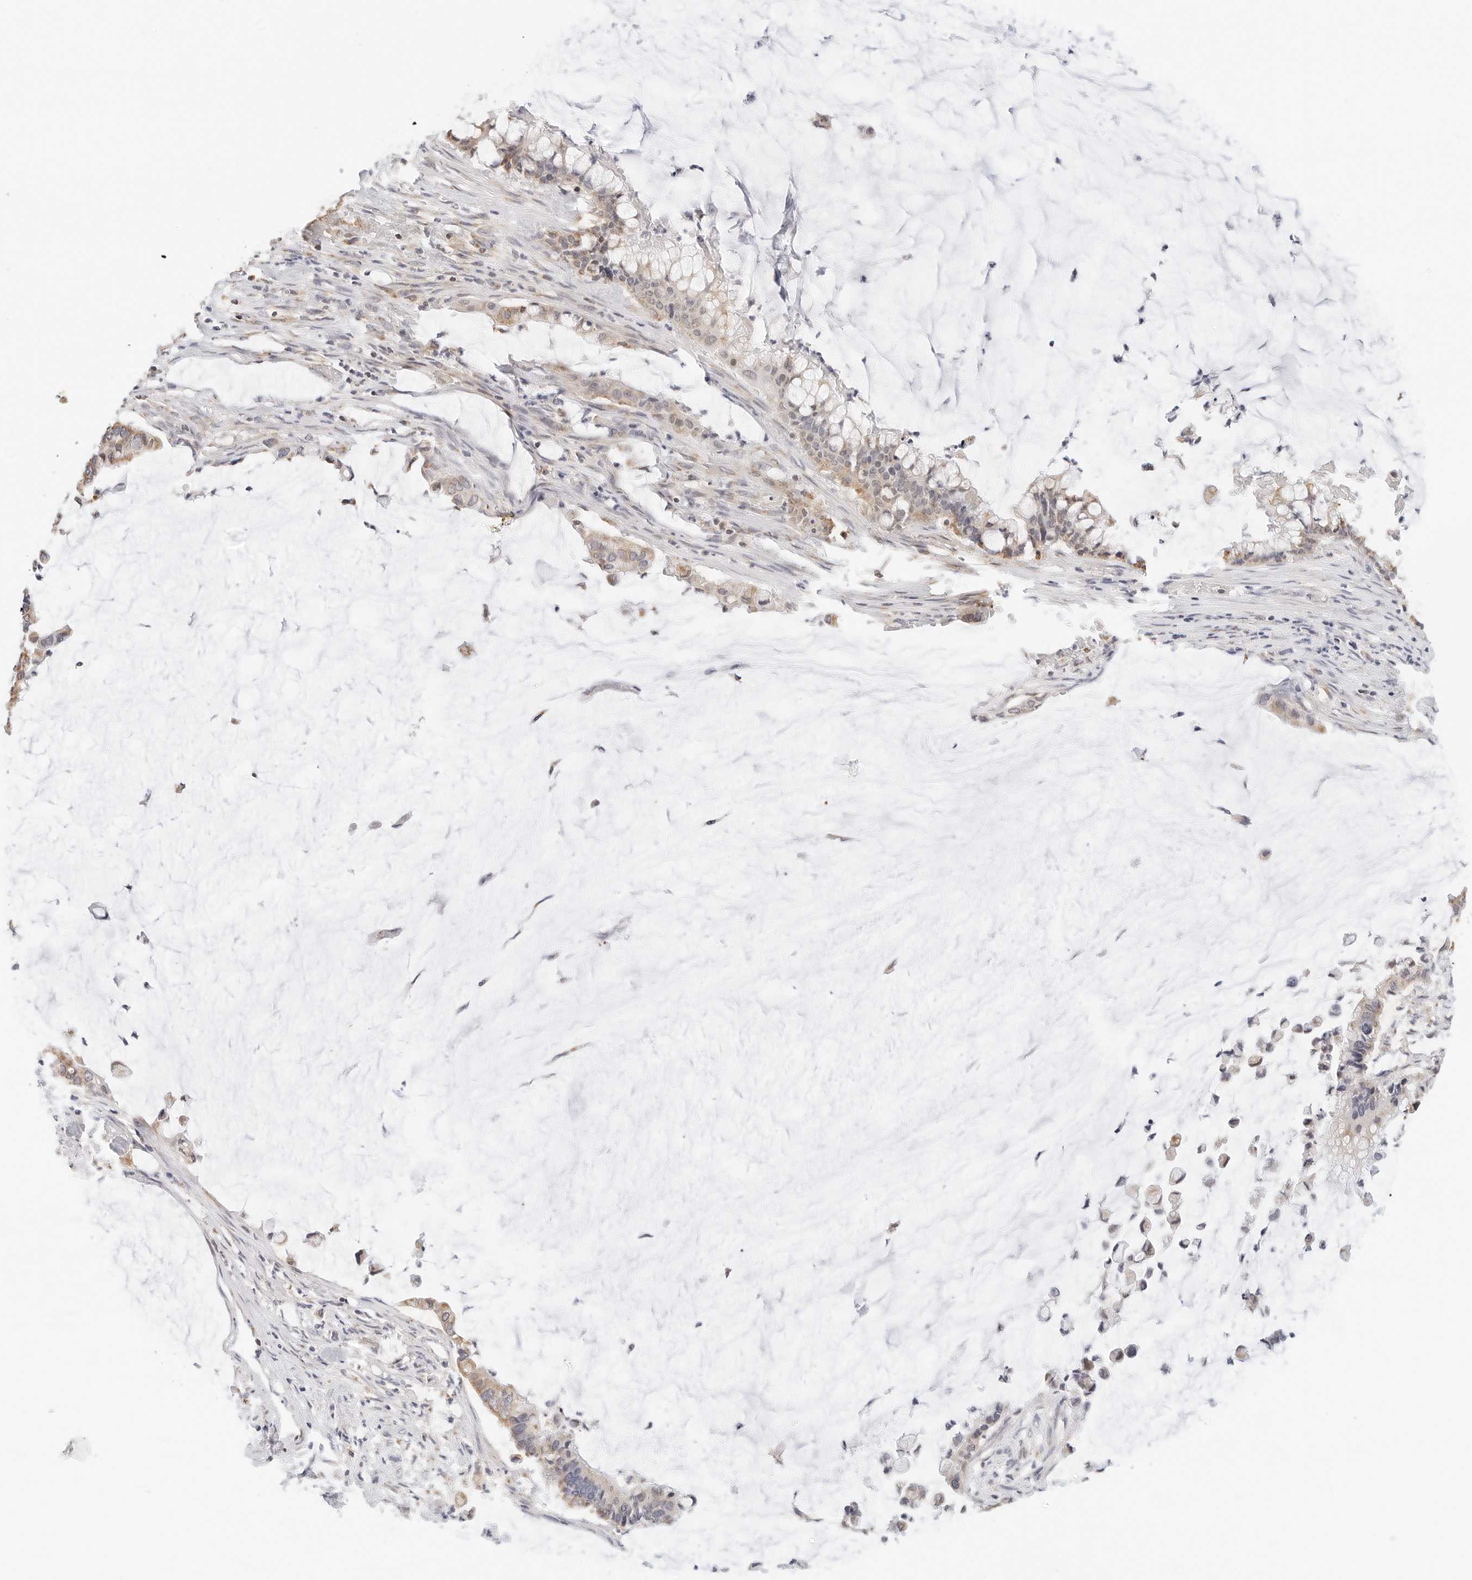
{"staining": {"intensity": "weak", "quantity": ">75%", "location": "cytoplasmic/membranous"}, "tissue": "pancreatic cancer", "cell_type": "Tumor cells", "image_type": "cancer", "snomed": [{"axis": "morphology", "description": "Adenocarcinoma, NOS"}, {"axis": "topography", "description": "Pancreas"}], "caption": "This is a micrograph of IHC staining of adenocarcinoma (pancreatic), which shows weak staining in the cytoplasmic/membranous of tumor cells.", "gene": "ATL1", "patient": {"sex": "male", "age": 41}}